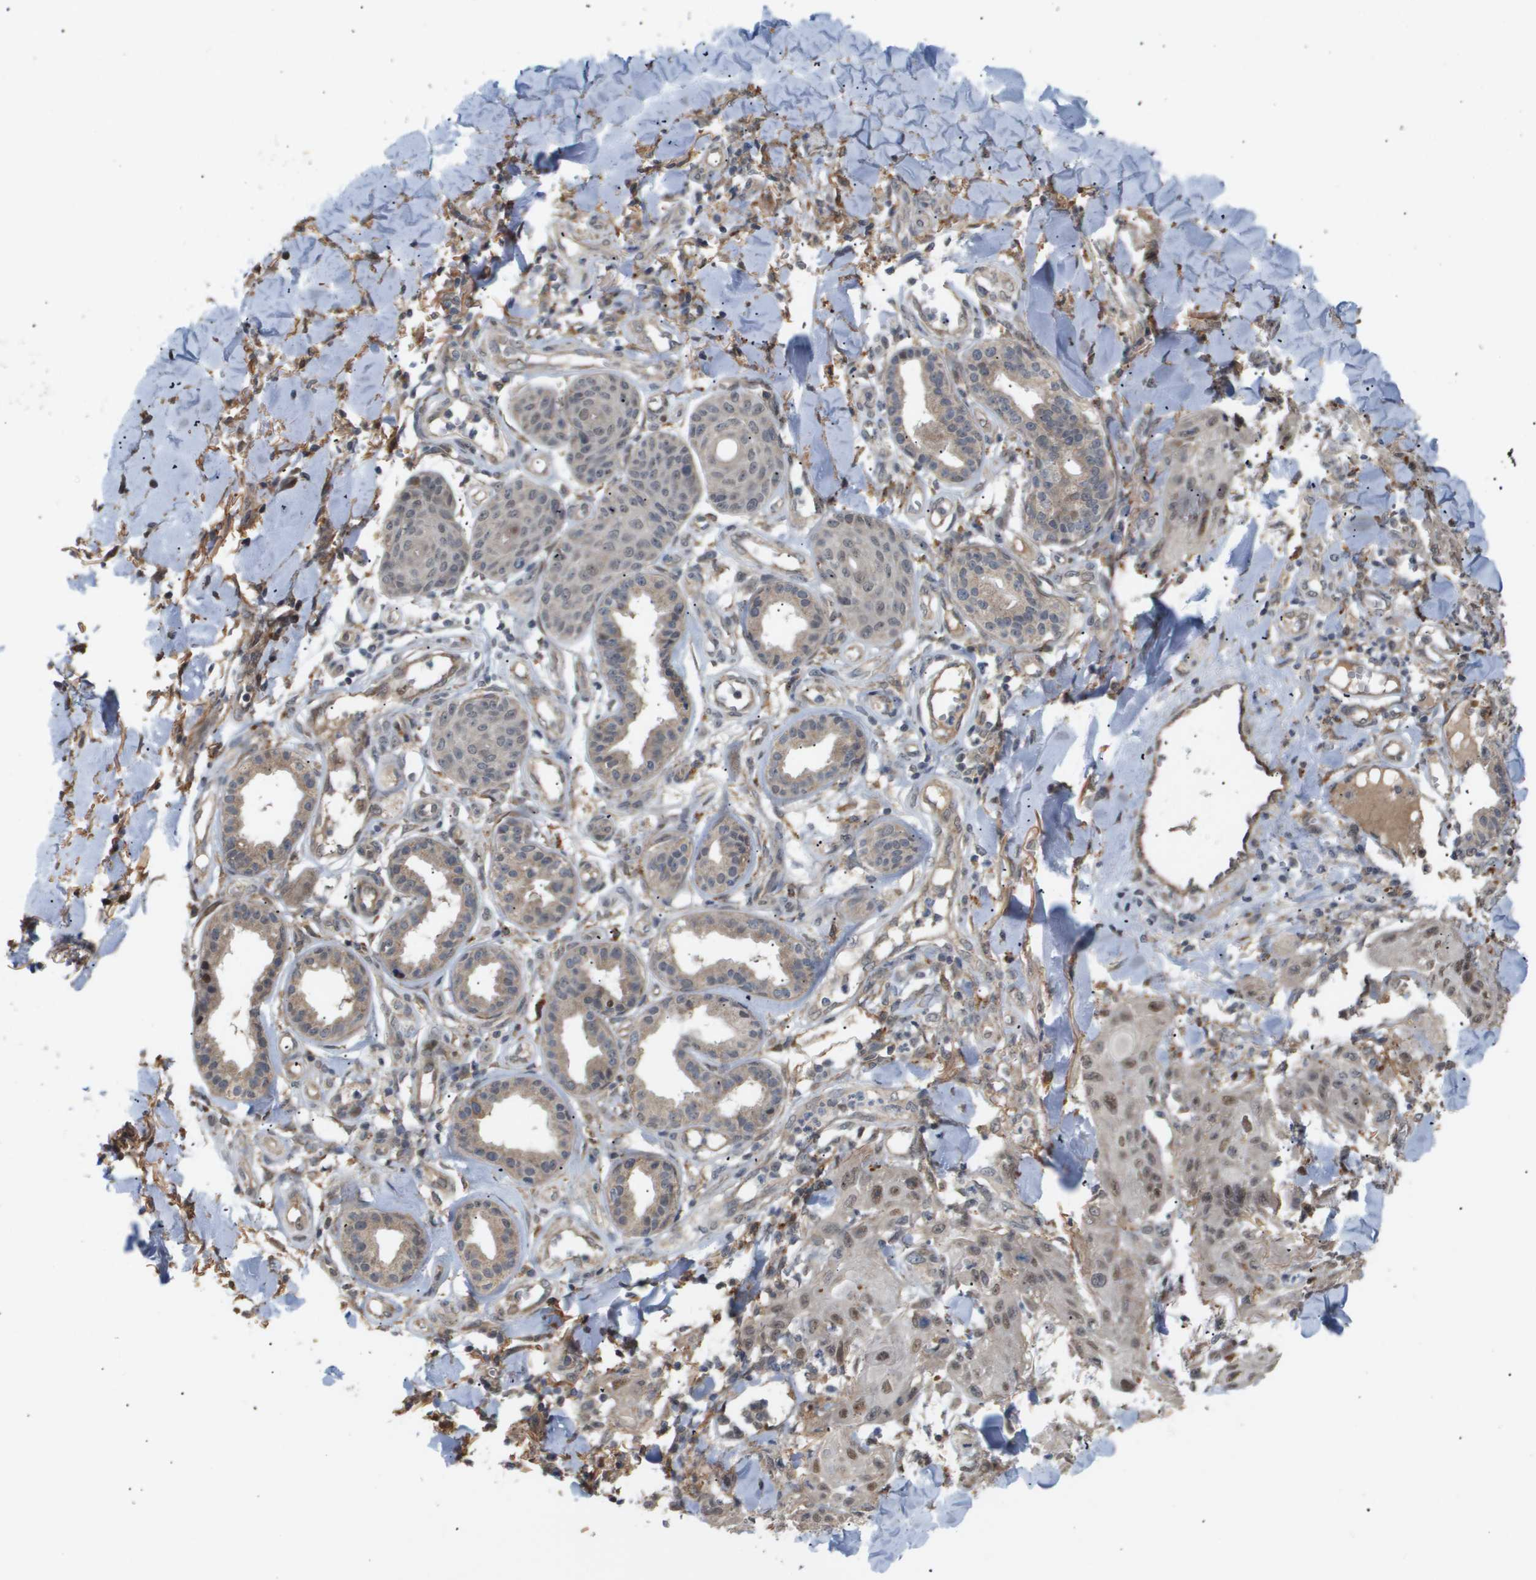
{"staining": {"intensity": "moderate", "quantity": "25%-75%", "location": "nuclear"}, "tissue": "skin cancer", "cell_type": "Tumor cells", "image_type": "cancer", "snomed": [{"axis": "morphology", "description": "Squamous cell carcinoma, NOS"}, {"axis": "topography", "description": "Skin"}], "caption": "Squamous cell carcinoma (skin) stained with a protein marker demonstrates moderate staining in tumor cells.", "gene": "PDGFB", "patient": {"sex": "male", "age": 74}}